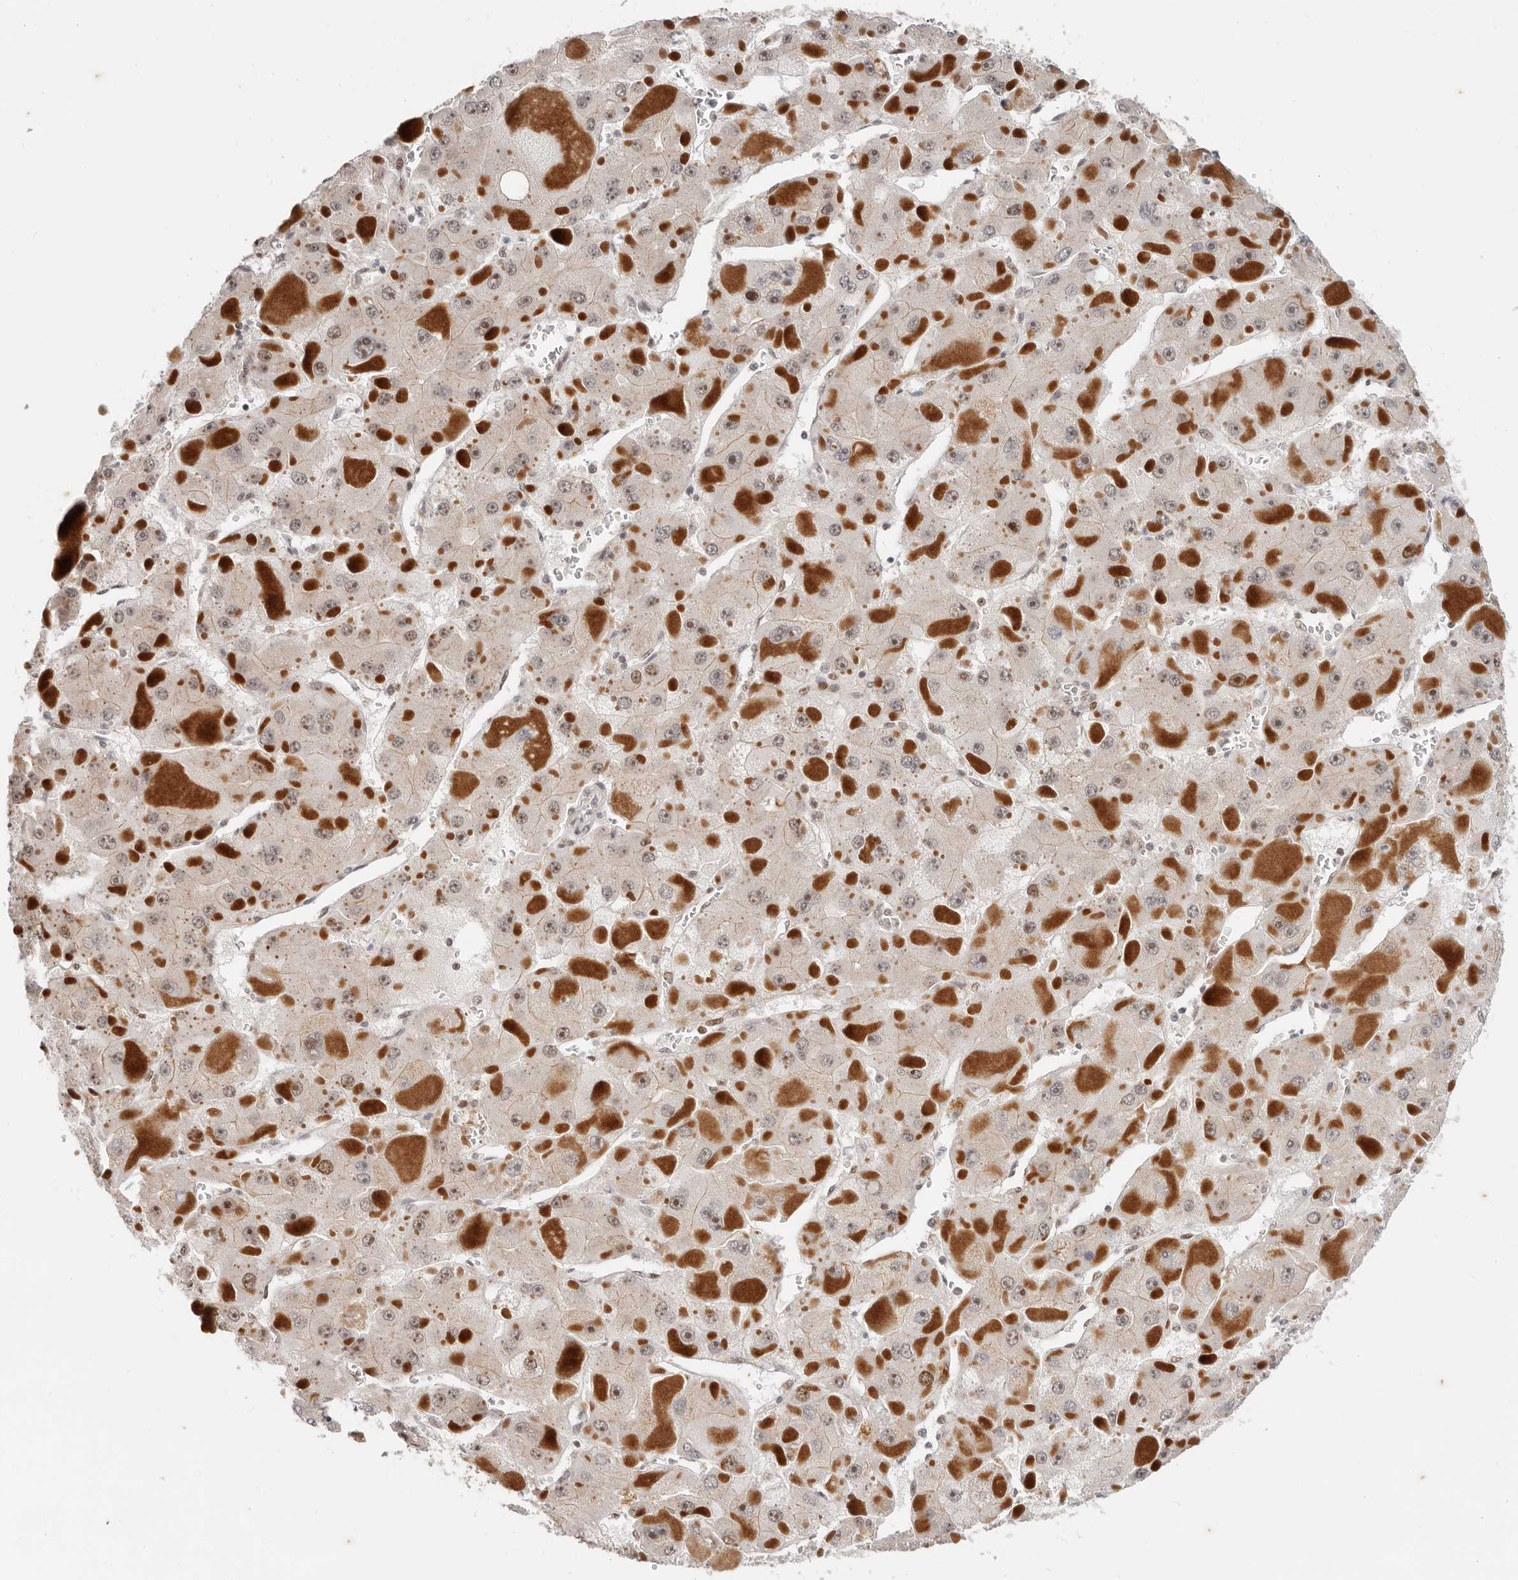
{"staining": {"intensity": "weak", "quantity": "<25%", "location": "cytoplasmic/membranous,nuclear"}, "tissue": "liver cancer", "cell_type": "Tumor cells", "image_type": "cancer", "snomed": [{"axis": "morphology", "description": "Carcinoma, Hepatocellular, NOS"}, {"axis": "topography", "description": "Liver"}], "caption": "IHC of liver hepatocellular carcinoma demonstrates no positivity in tumor cells.", "gene": "RFC2", "patient": {"sex": "female", "age": 73}}